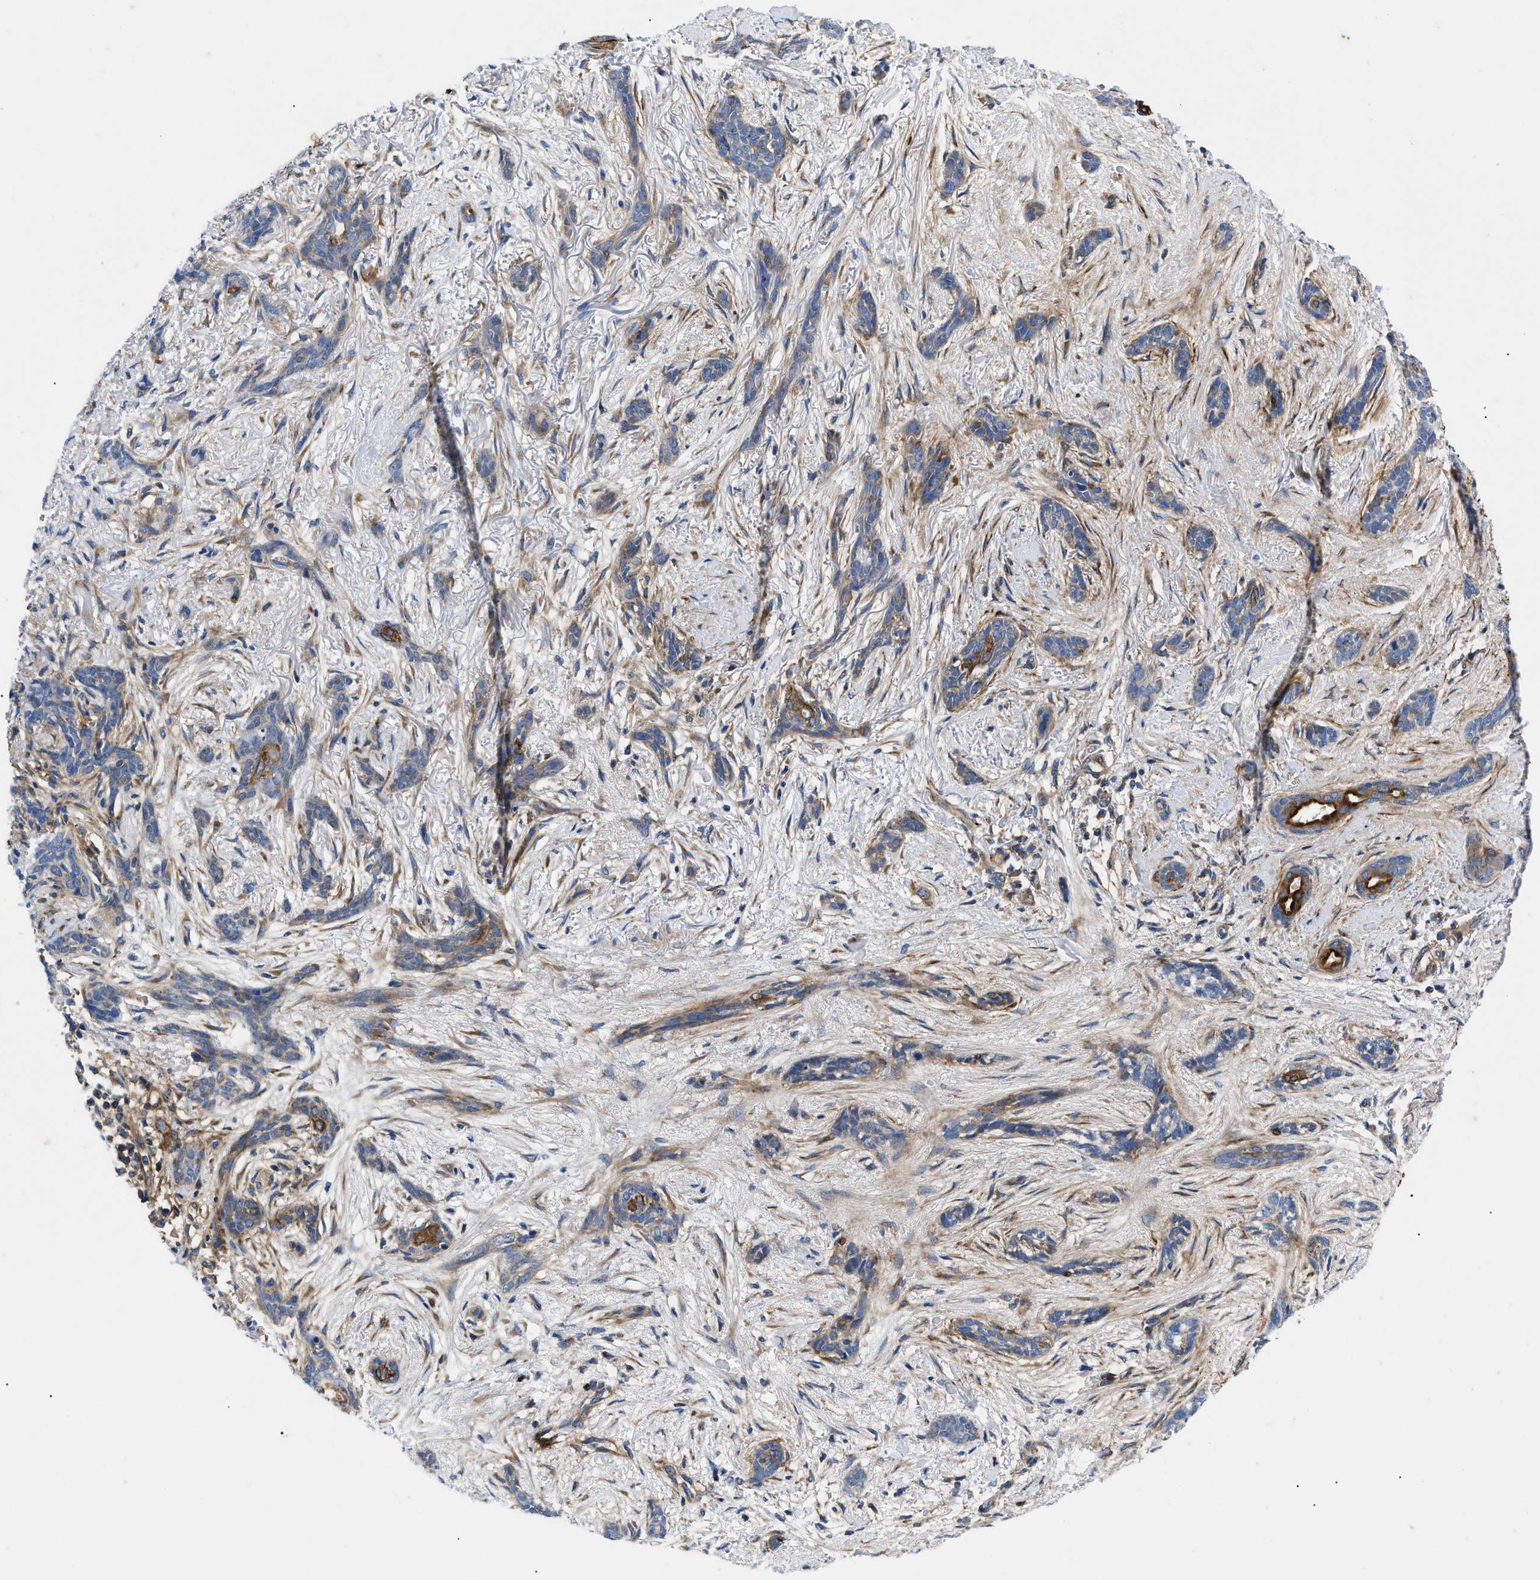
{"staining": {"intensity": "moderate", "quantity": "25%-75%", "location": "cytoplasmic/membranous"}, "tissue": "skin cancer", "cell_type": "Tumor cells", "image_type": "cancer", "snomed": [{"axis": "morphology", "description": "Basal cell carcinoma"}, {"axis": "morphology", "description": "Adnexal tumor, benign"}, {"axis": "topography", "description": "Skin"}], "caption": "Moderate cytoplasmic/membranous positivity is seen in about 25%-75% of tumor cells in skin cancer.", "gene": "HSPB8", "patient": {"sex": "female", "age": 42}}